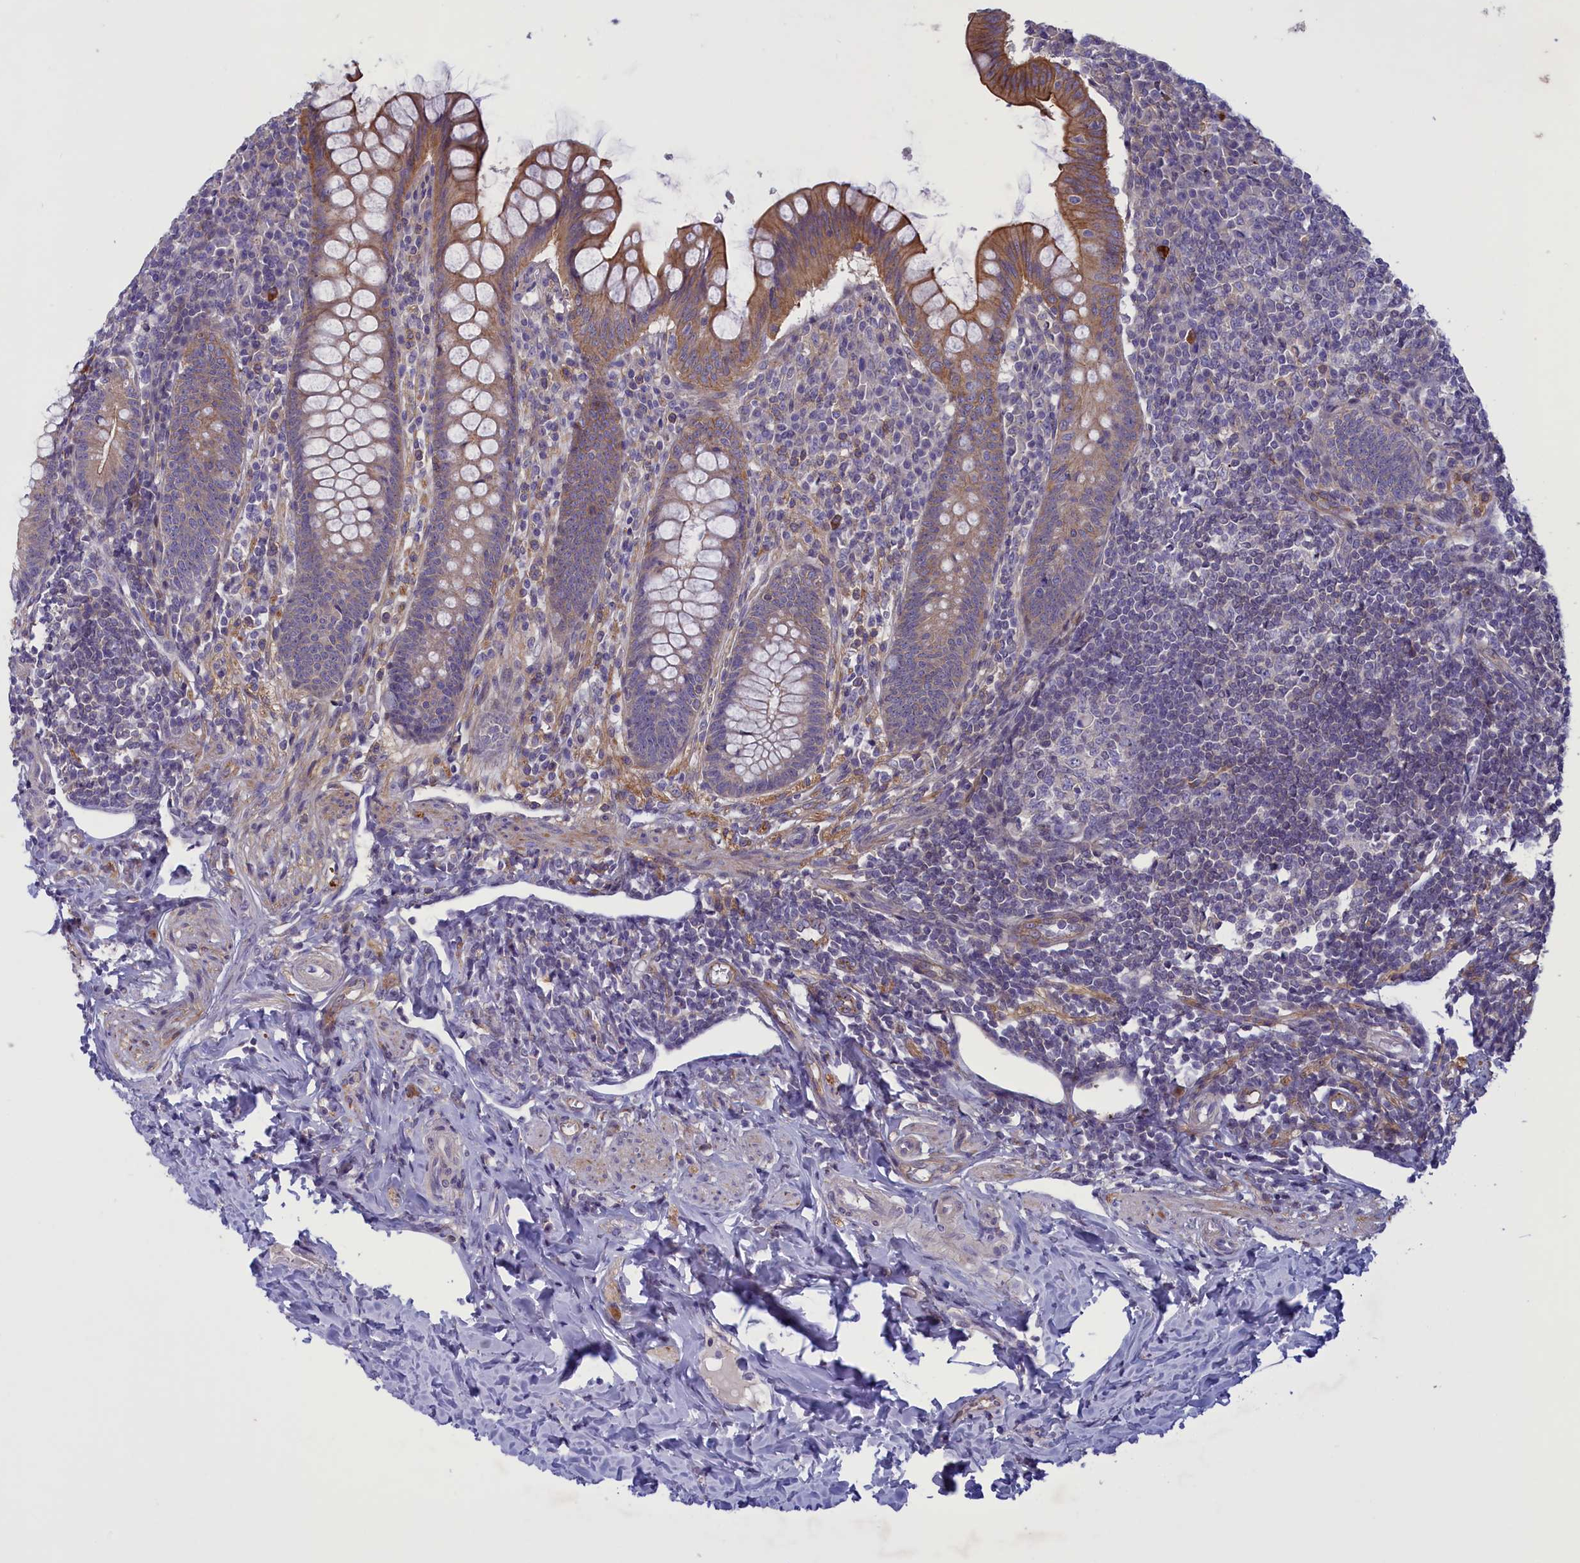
{"staining": {"intensity": "moderate", "quantity": ">75%", "location": "cytoplasmic/membranous"}, "tissue": "appendix", "cell_type": "Glandular cells", "image_type": "normal", "snomed": [{"axis": "morphology", "description": "Normal tissue, NOS"}, {"axis": "topography", "description": "Appendix"}], "caption": "Appendix stained with a brown dye exhibits moderate cytoplasmic/membranous positive staining in about >75% of glandular cells.", "gene": "CORO2A", "patient": {"sex": "female", "age": 33}}